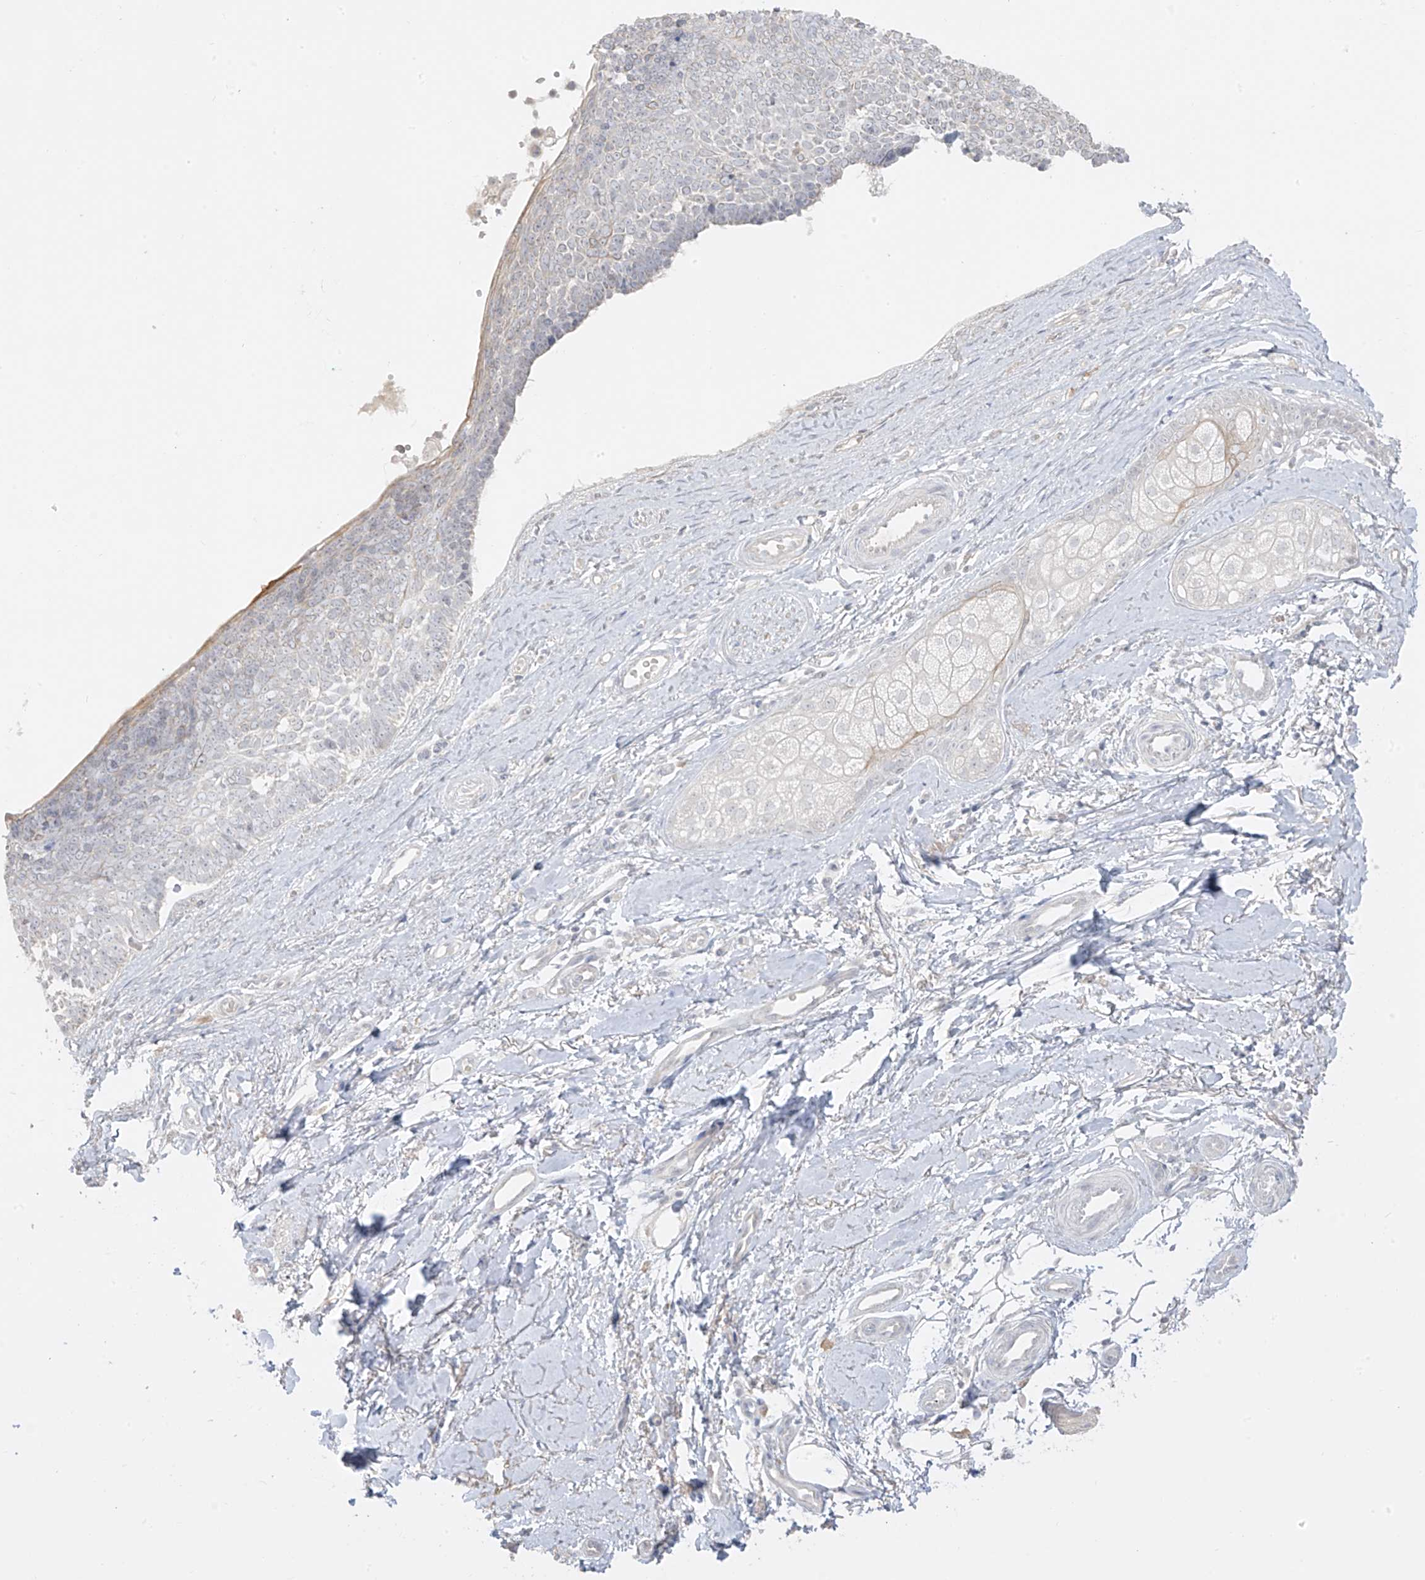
{"staining": {"intensity": "negative", "quantity": "none", "location": "none"}, "tissue": "skin cancer", "cell_type": "Tumor cells", "image_type": "cancer", "snomed": [{"axis": "morphology", "description": "Basal cell carcinoma"}, {"axis": "topography", "description": "Skin"}], "caption": "Basal cell carcinoma (skin) stained for a protein using IHC reveals no staining tumor cells.", "gene": "DCDC2", "patient": {"sex": "female", "age": 81}}